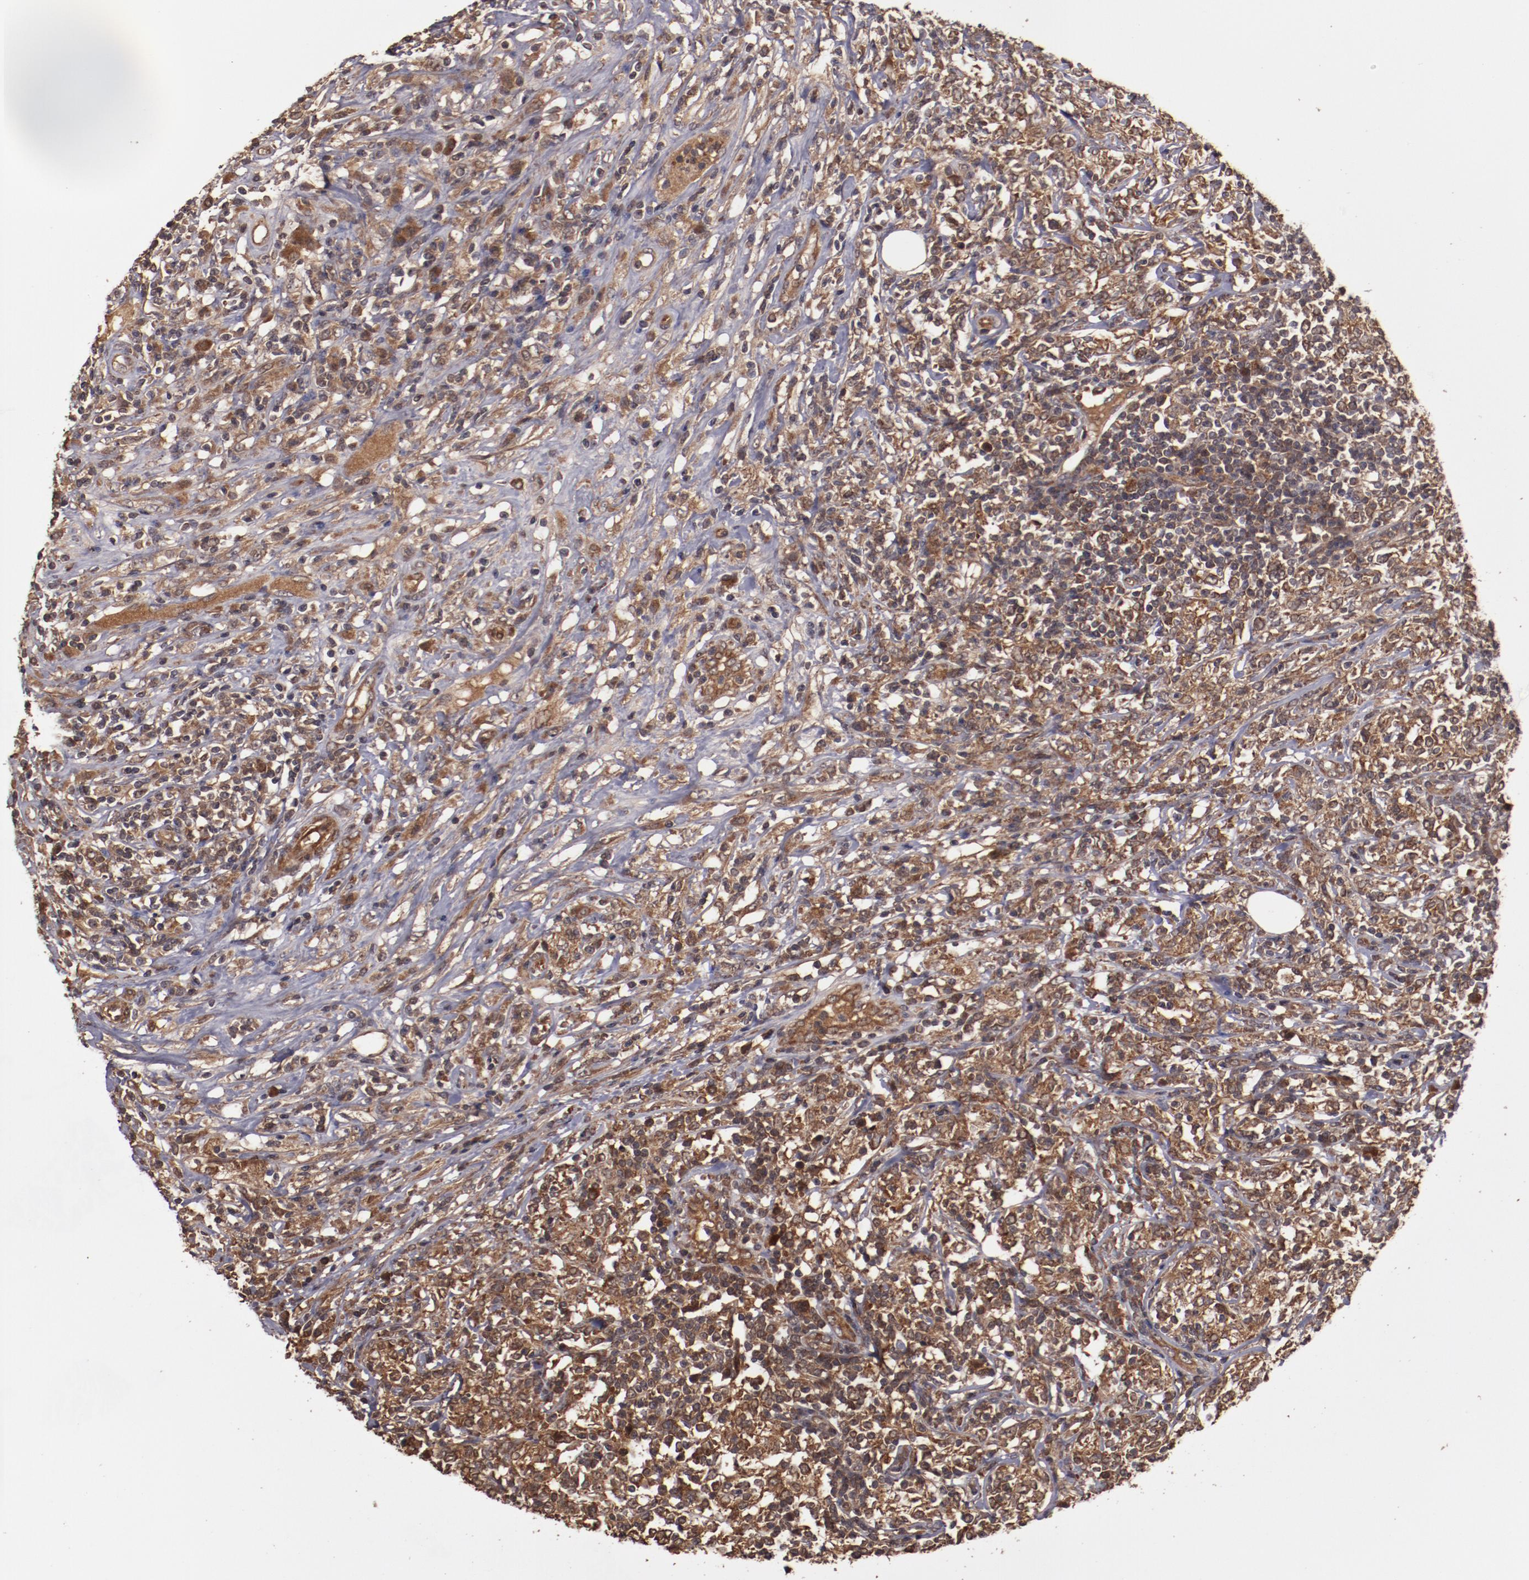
{"staining": {"intensity": "strong", "quantity": ">75%", "location": "cytoplasmic/membranous"}, "tissue": "lymphoma", "cell_type": "Tumor cells", "image_type": "cancer", "snomed": [{"axis": "morphology", "description": "Malignant lymphoma, non-Hodgkin's type, High grade"}, {"axis": "topography", "description": "Lymph node"}], "caption": "Lymphoma stained with DAB (3,3'-diaminobenzidine) immunohistochemistry demonstrates high levels of strong cytoplasmic/membranous staining in approximately >75% of tumor cells. Using DAB (3,3'-diaminobenzidine) (brown) and hematoxylin (blue) stains, captured at high magnification using brightfield microscopy.", "gene": "TXNDC16", "patient": {"sex": "female", "age": 84}}